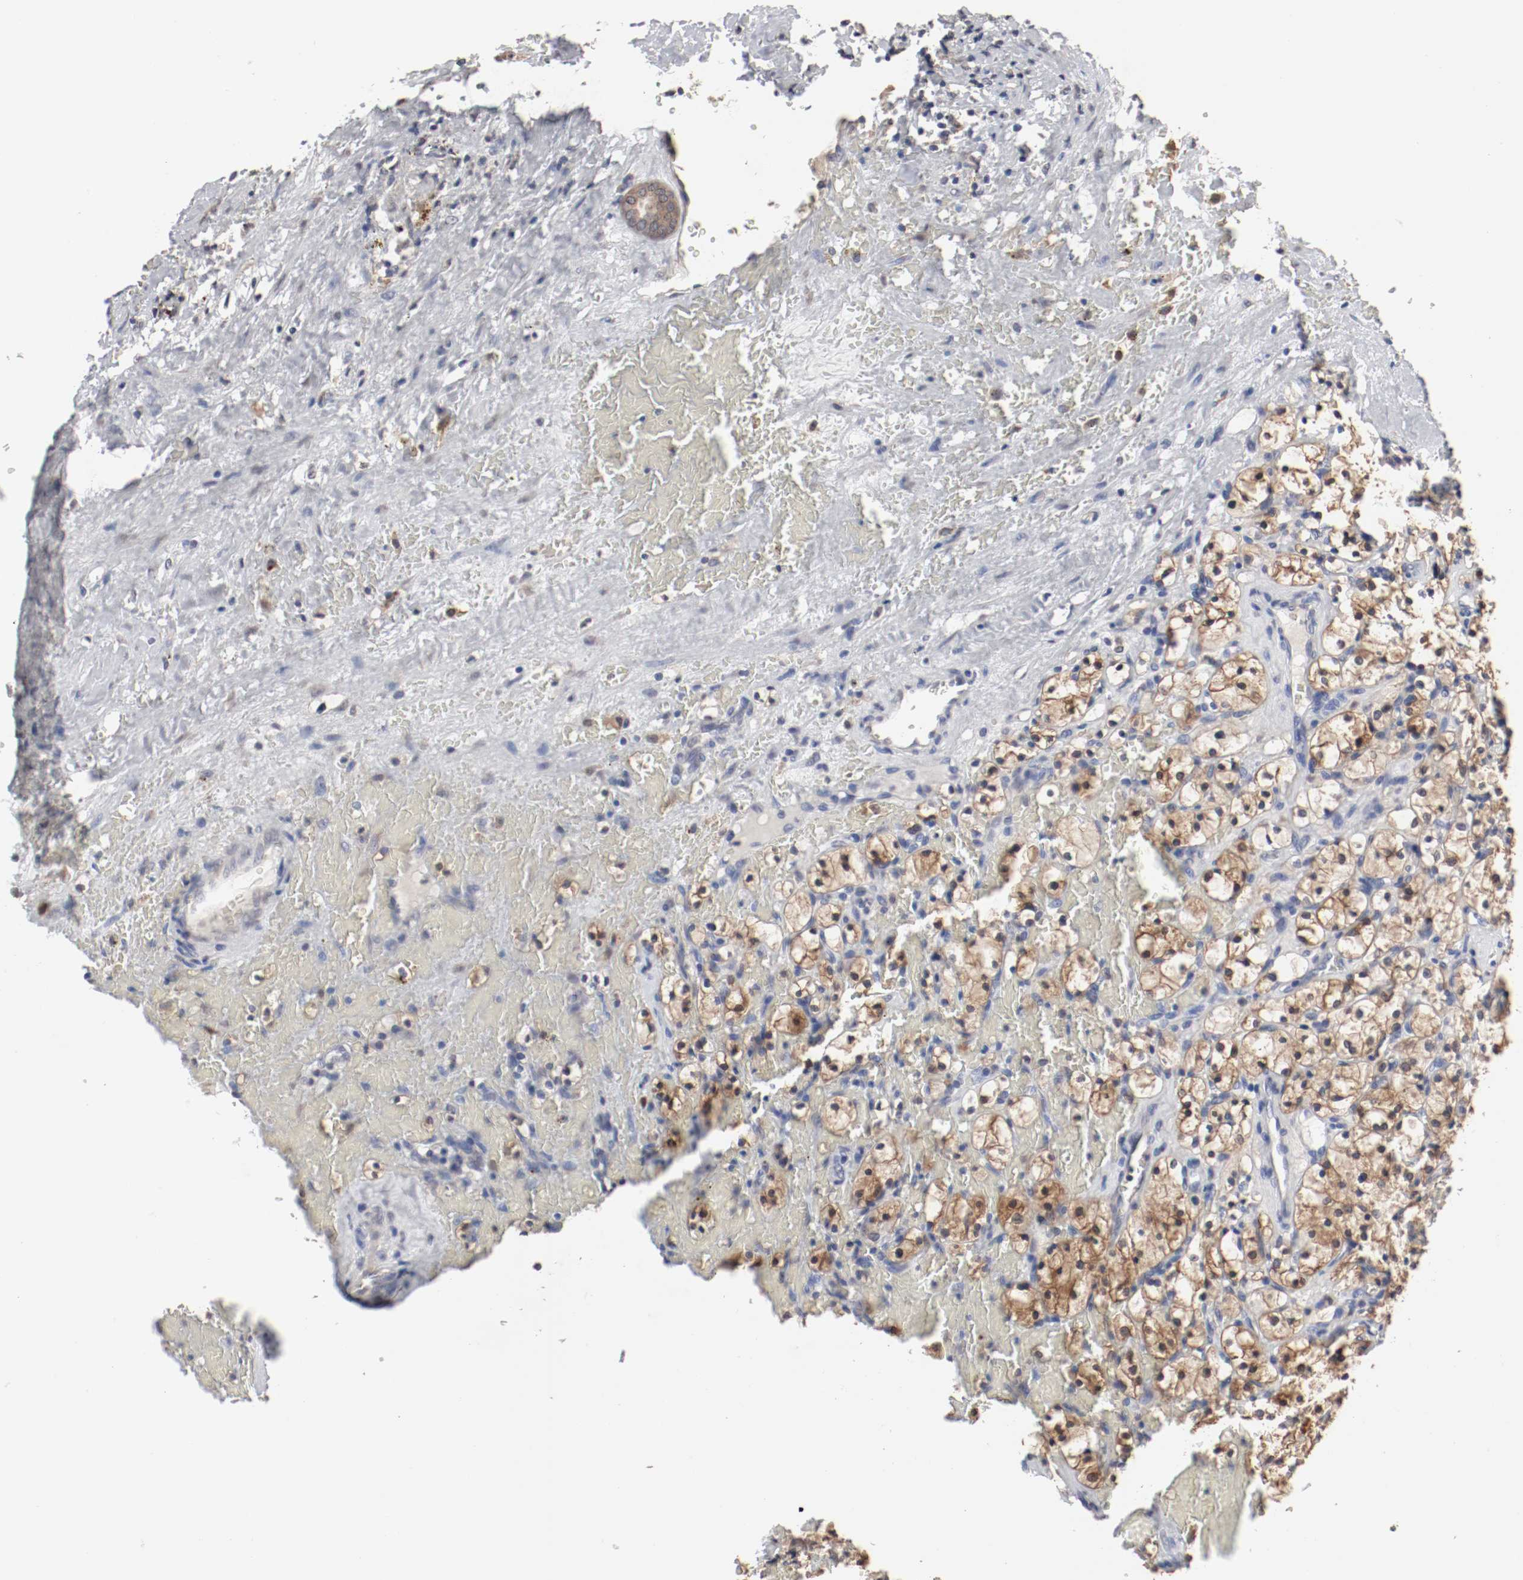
{"staining": {"intensity": "weak", "quantity": ">75%", "location": "cytoplasmic/membranous"}, "tissue": "renal cancer", "cell_type": "Tumor cells", "image_type": "cancer", "snomed": [{"axis": "morphology", "description": "Adenocarcinoma, NOS"}, {"axis": "topography", "description": "Kidney"}], "caption": "This is a micrograph of immunohistochemistry staining of adenocarcinoma (renal), which shows weak staining in the cytoplasmic/membranous of tumor cells.", "gene": "WASL", "patient": {"sex": "female", "age": 83}}